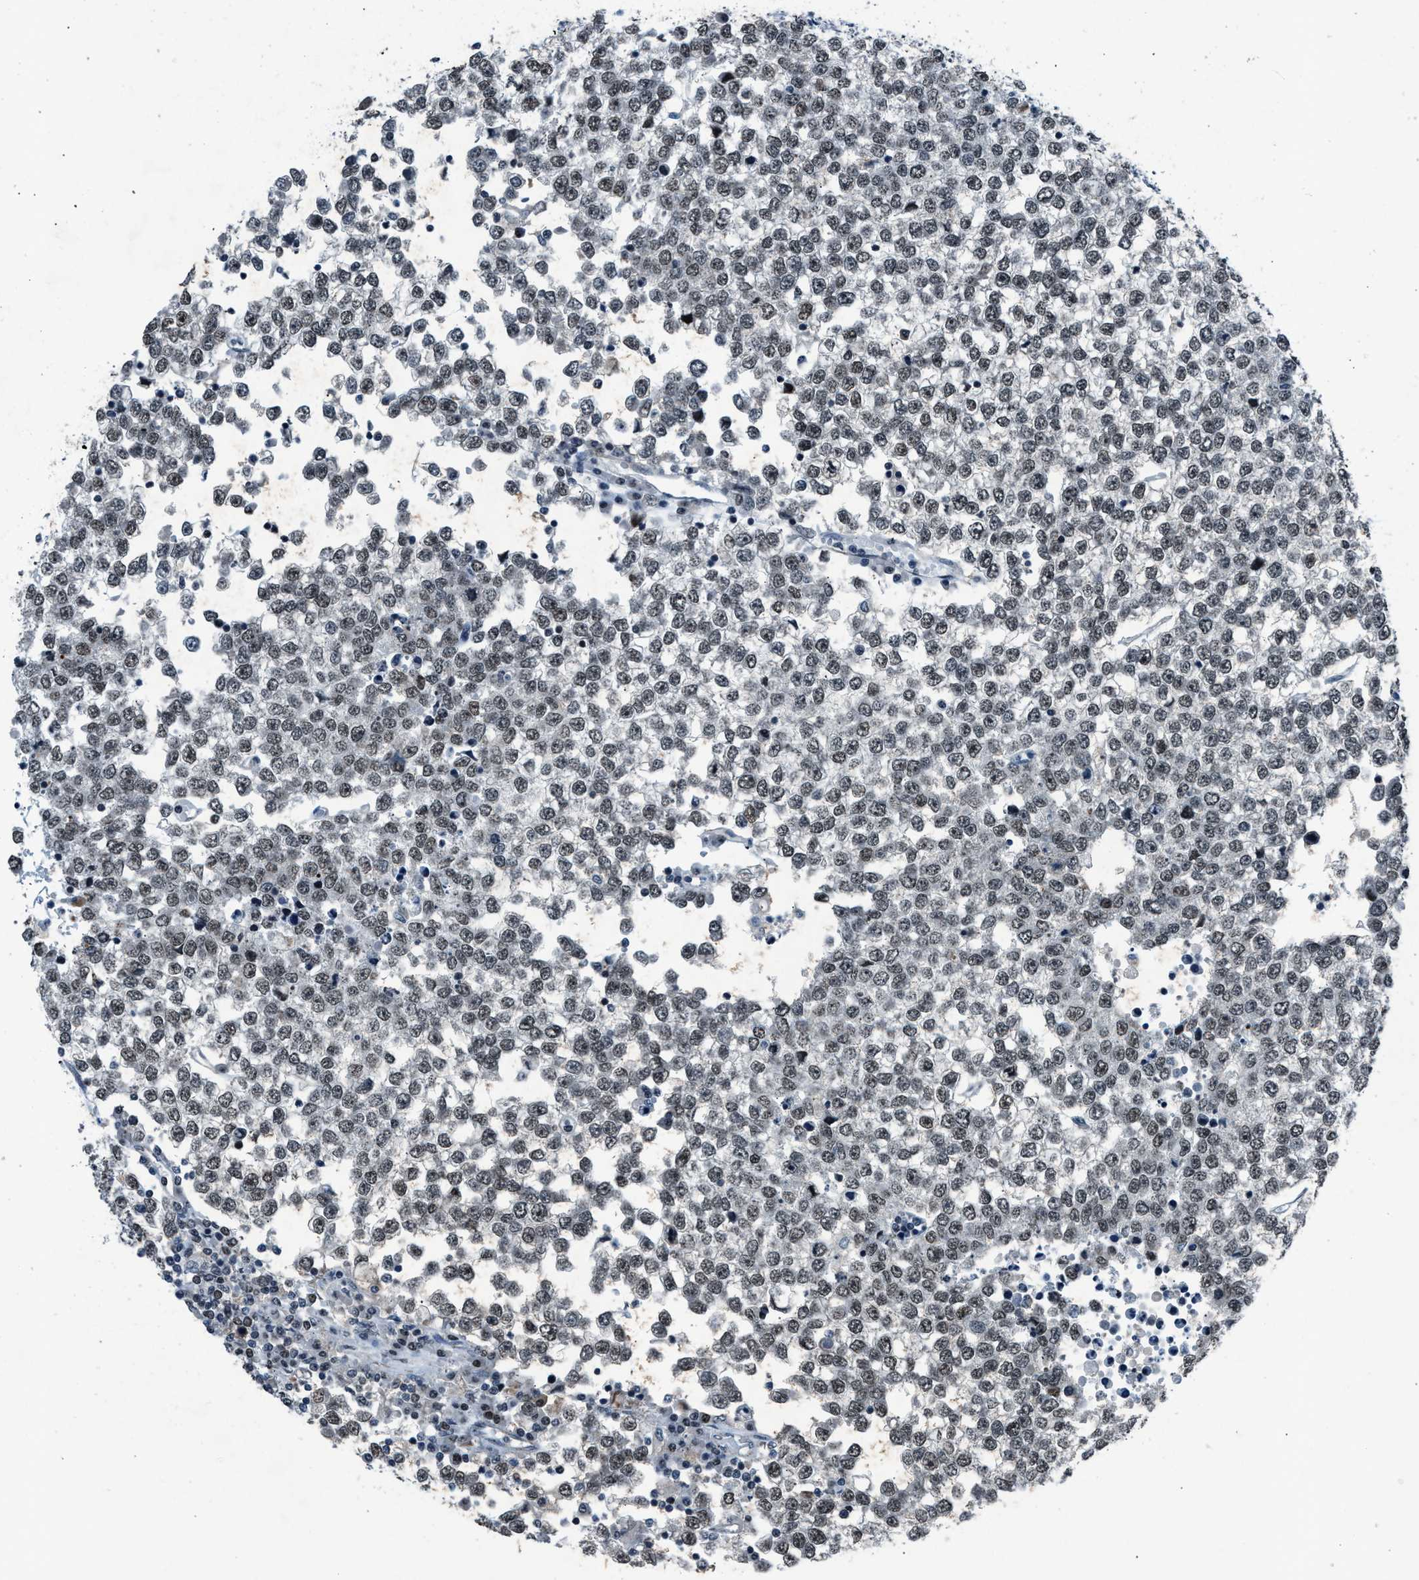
{"staining": {"intensity": "weak", "quantity": ">75%", "location": "nuclear"}, "tissue": "testis cancer", "cell_type": "Tumor cells", "image_type": "cancer", "snomed": [{"axis": "morphology", "description": "Seminoma, NOS"}, {"axis": "topography", "description": "Testis"}], "caption": "The photomicrograph demonstrates a brown stain indicating the presence of a protein in the nuclear of tumor cells in testis cancer.", "gene": "ADCY1", "patient": {"sex": "male", "age": 65}}